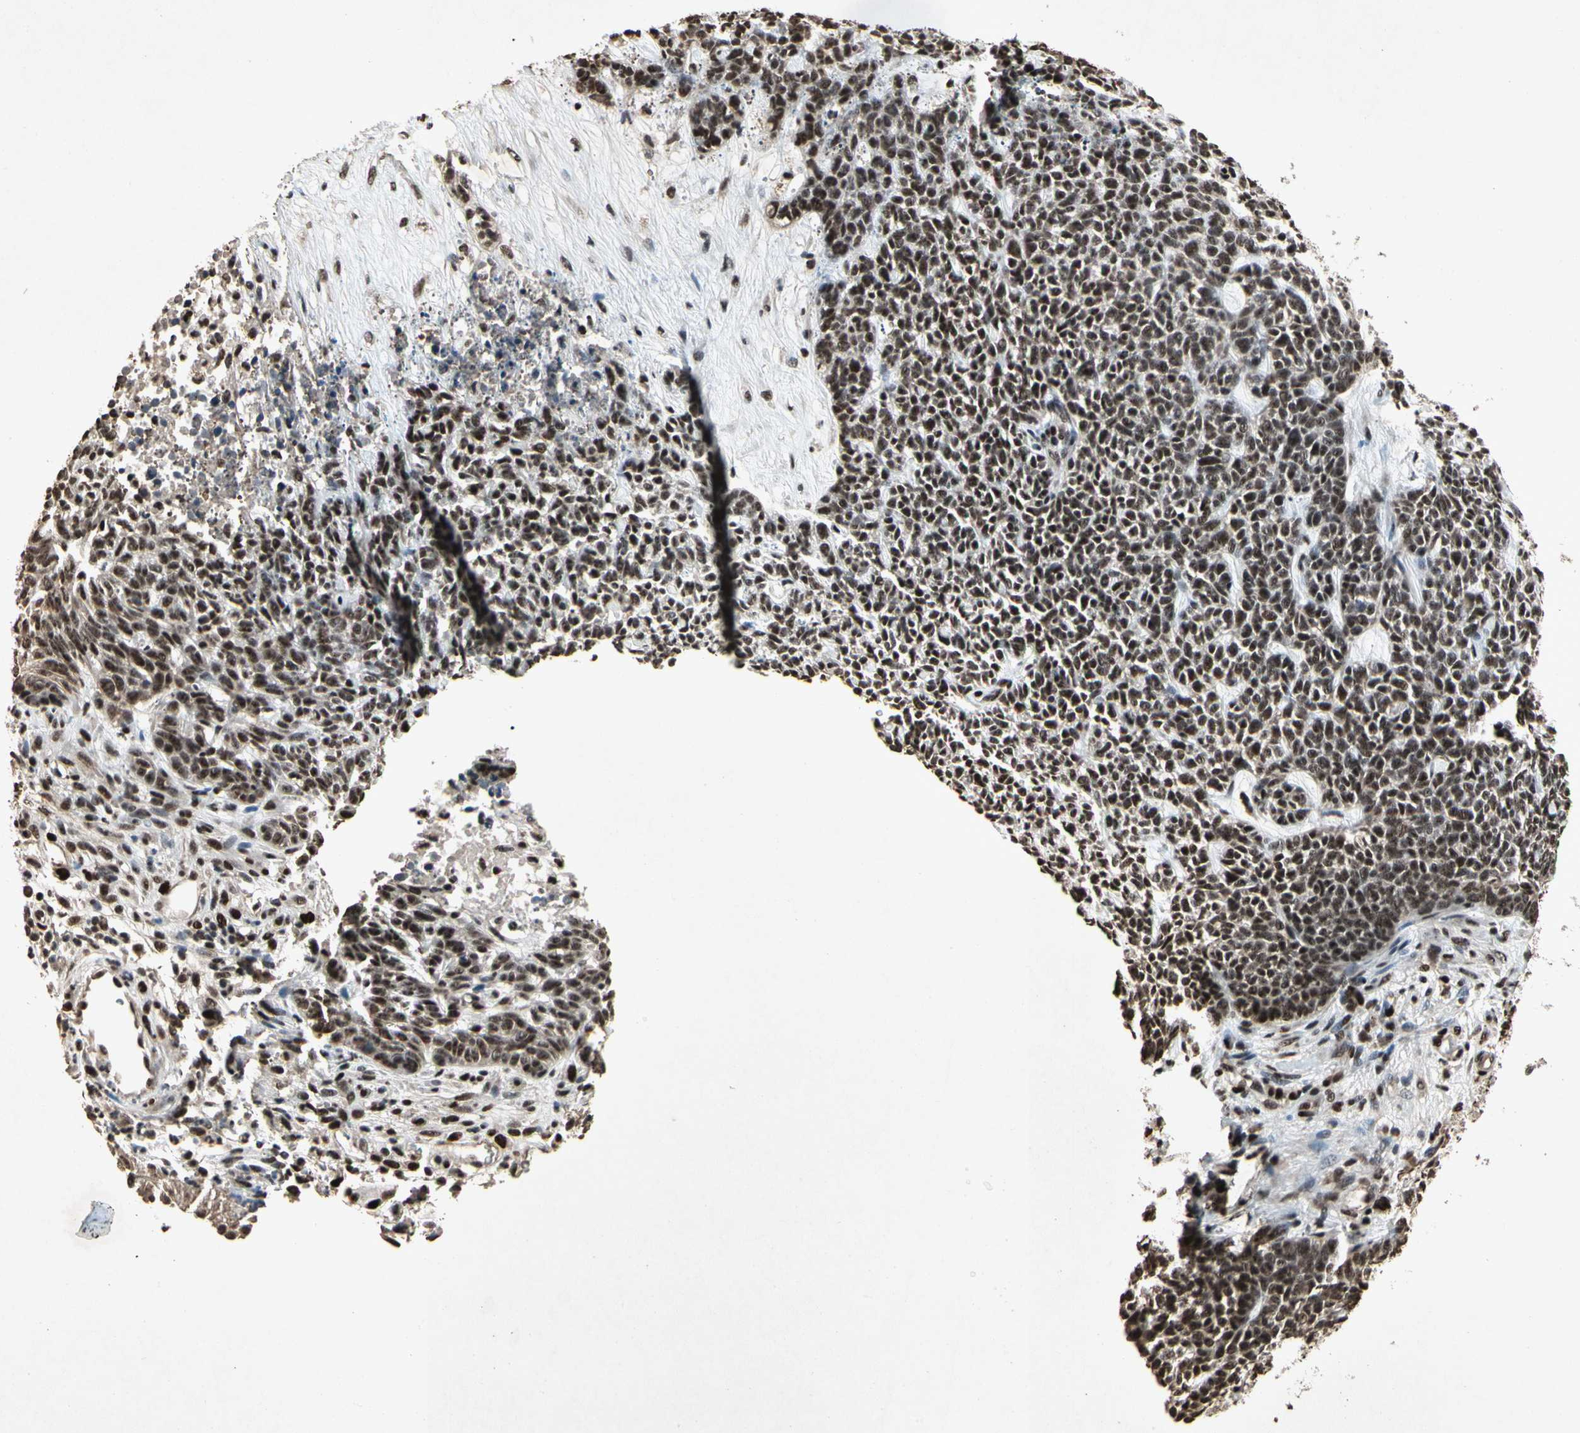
{"staining": {"intensity": "strong", "quantity": ">75%", "location": "nuclear"}, "tissue": "skin cancer", "cell_type": "Tumor cells", "image_type": "cancer", "snomed": [{"axis": "morphology", "description": "Basal cell carcinoma"}, {"axis": "topography", "description": "Skin"}], "caption": "Tumor cells demonstrate high levels of strong nuclear positivity in about >75% of cells in skin cancer. Ihc stains the protein in brown and the nuclei are stained blue.", "gene": "TBX2", "patient": {"sex": "female", "age": 84}}